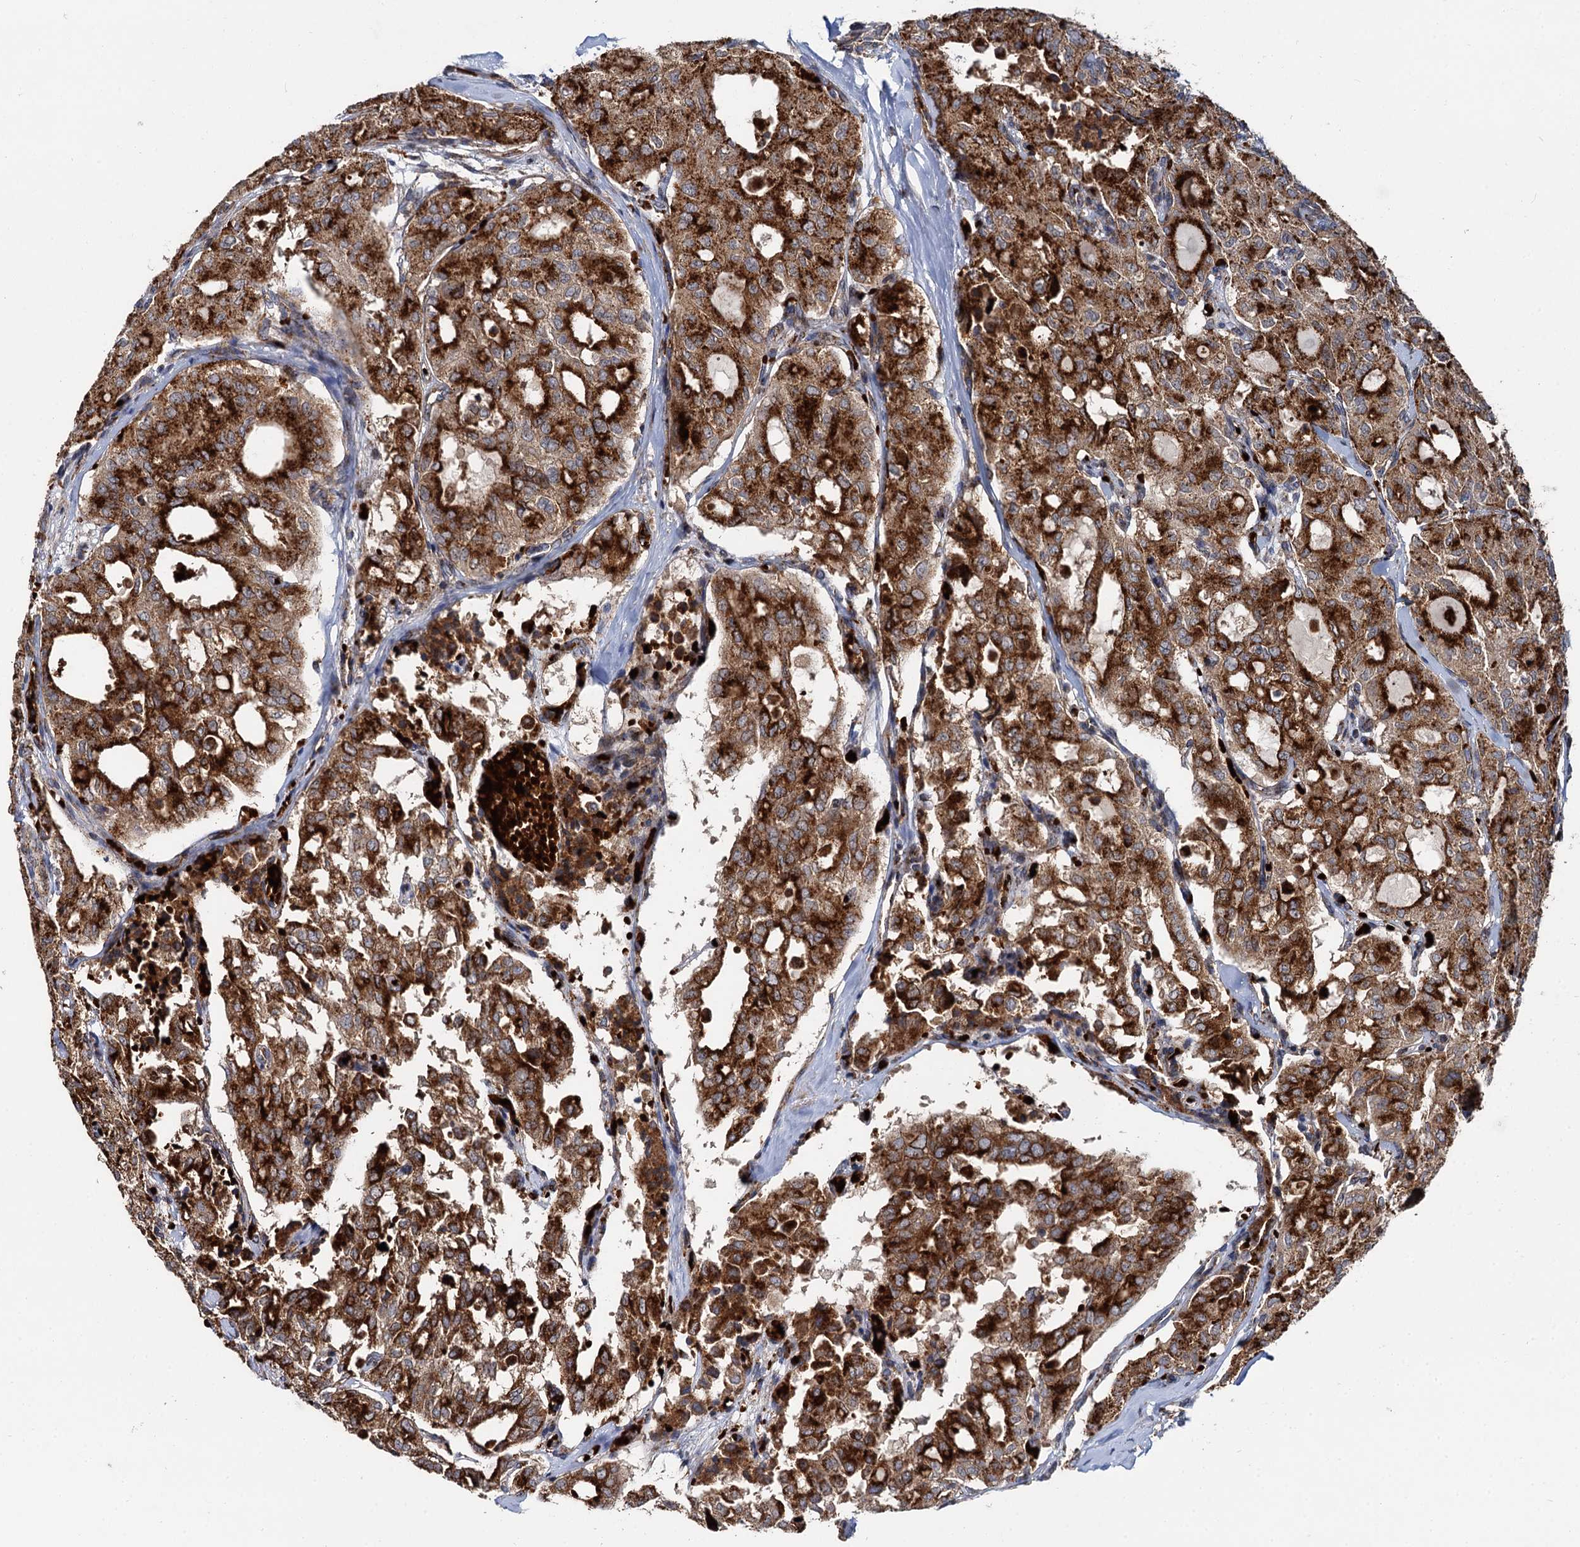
{"staining": {"intensity": "strong", "quantity": ">75%", "location": "cytoplasmic/membranous"}, "tissue": "thyroid cancer", "cell_type": "Tumor cells", "image_type": "cancer", "snomed": [{"axis": "morphology", "description": "Follicular adenoma carcinoma, NOS"}, {"axis": "topography", "description": "Thyroid gland"}], "caption": "Immunohistochemistry (IHC) staining of follicular adenoma carcinoma (thyroid), which reveals high levels of strong cytoplasmic/membranous expression in approximately >75% of tumor cells indicating strong cytoplasmic/membranous protein staining. The staining was performed using DAB (3,3'-diaminobenzidine) (brown) for protein detection and nuclei were counterstained in hematoxylin (blue).", "gene": "GBA1", "patient": {"sex": "male", "age": 75}}